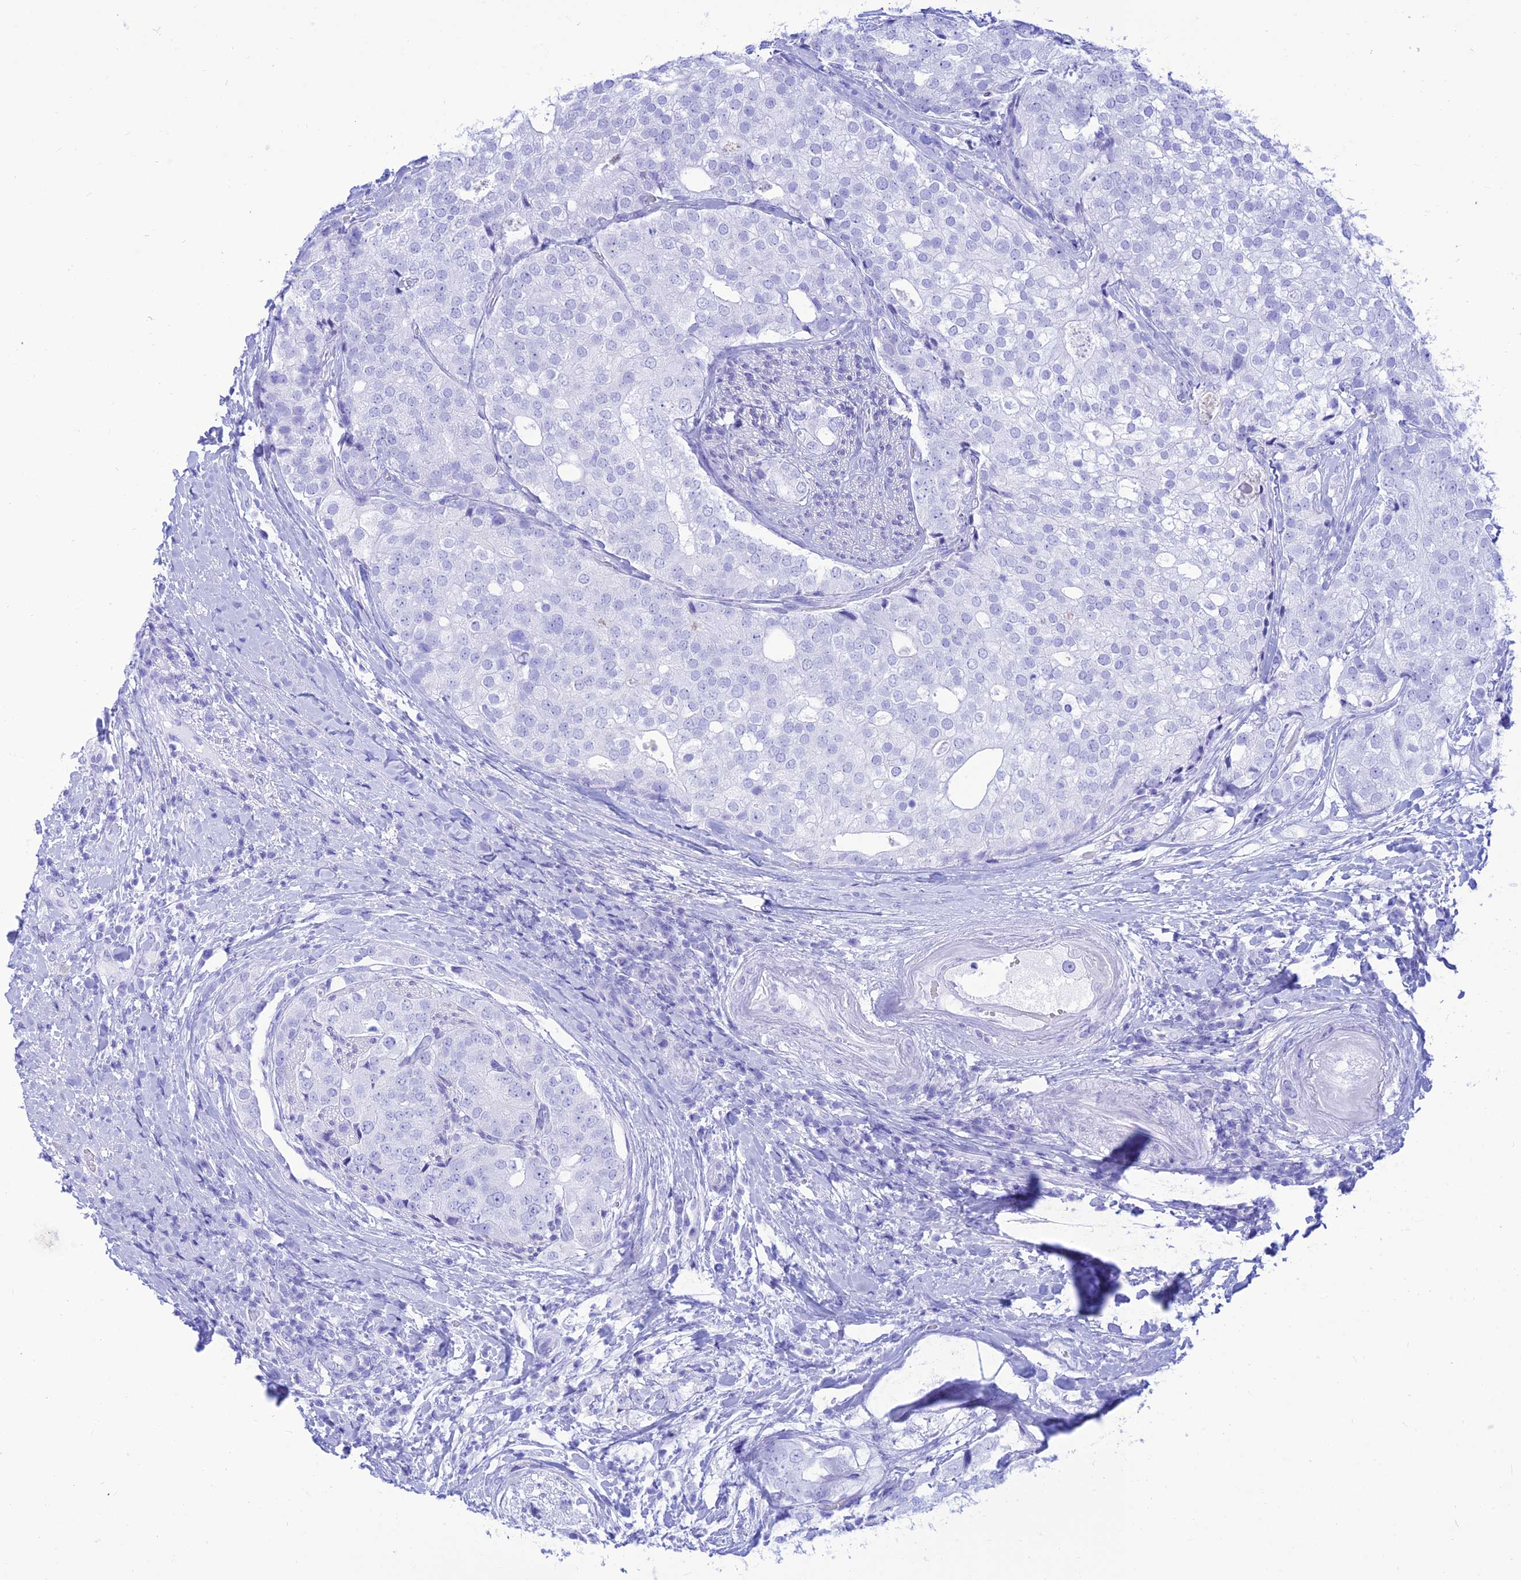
{"staining": {"intensity": "negative", "quantity": "none", "location": "none"}, "tissue": "prostate cancer", "cell_type": "Tumor cells", "image_type": "cancer", "snomed": [{"axis": "morphology", "description": "Adenocarcinoma, High grade"}, {"axis": "topography", "description": "Prostate"}], "caption": "Immunohistochemical staining of human prostate adenocarcinoma (high-grade) exhibits no significant positivity in tumor cells.", "gene": "PRNP", "patient": {"sex": "male", "age": 49}}